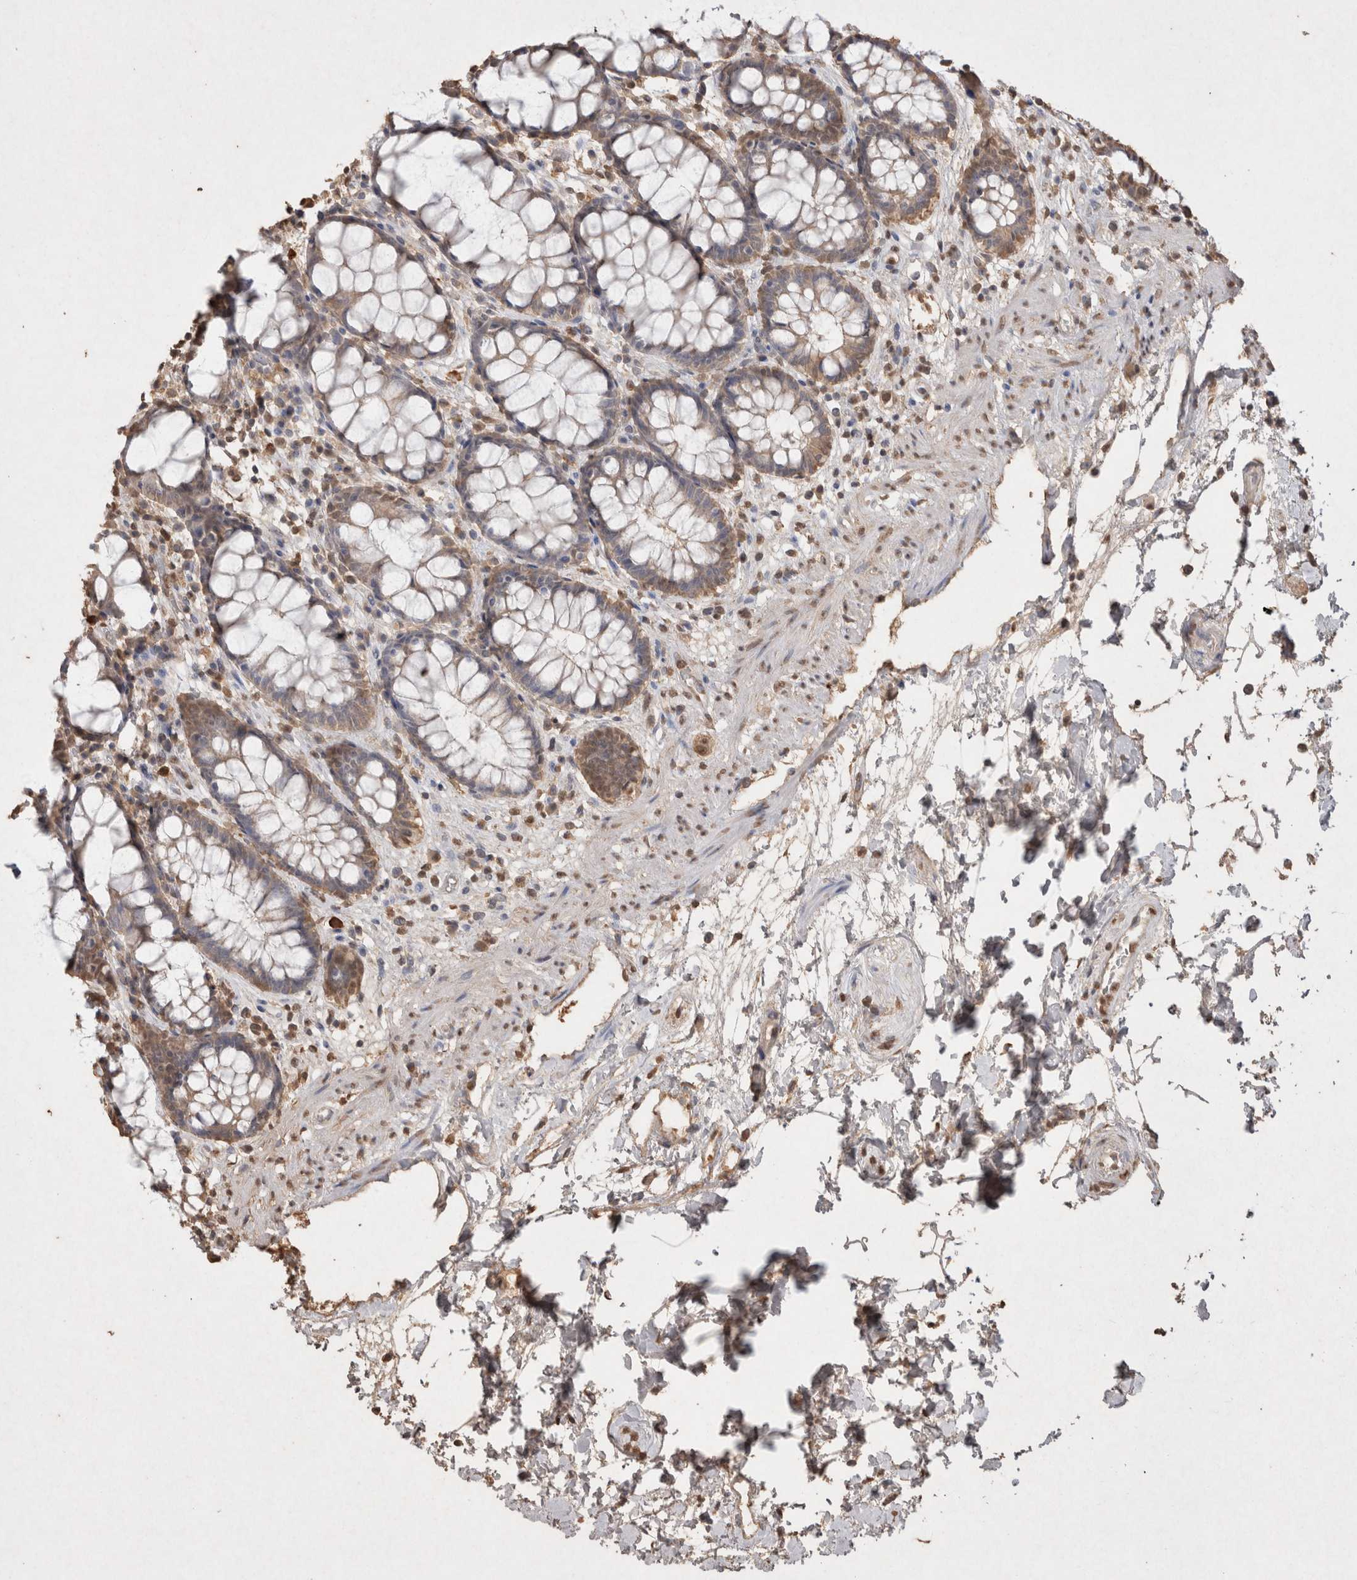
{"staining": {"intensity": "weak", "quantity": "25%-75%", "location": "cytoplasmic/membranous"}, "tissue": "rectum", "cell_type": "Glandular cells", "image_type": "normal", "snomed": [{"axis": "morphology", "description": "Normal tissue, NOS"}, {"axis": "topography", "description": "Rectum"}], "caption": "Immunohistochemistry (IHC) image of unremarkable human rectum stained for a protein (brown), which displays low levels of weak cytoplasmic/membranous positivity in approximately 25%-75% of glandular cells.", "gene": "MLX", "patient": {"sex": "male", "age": 64}}